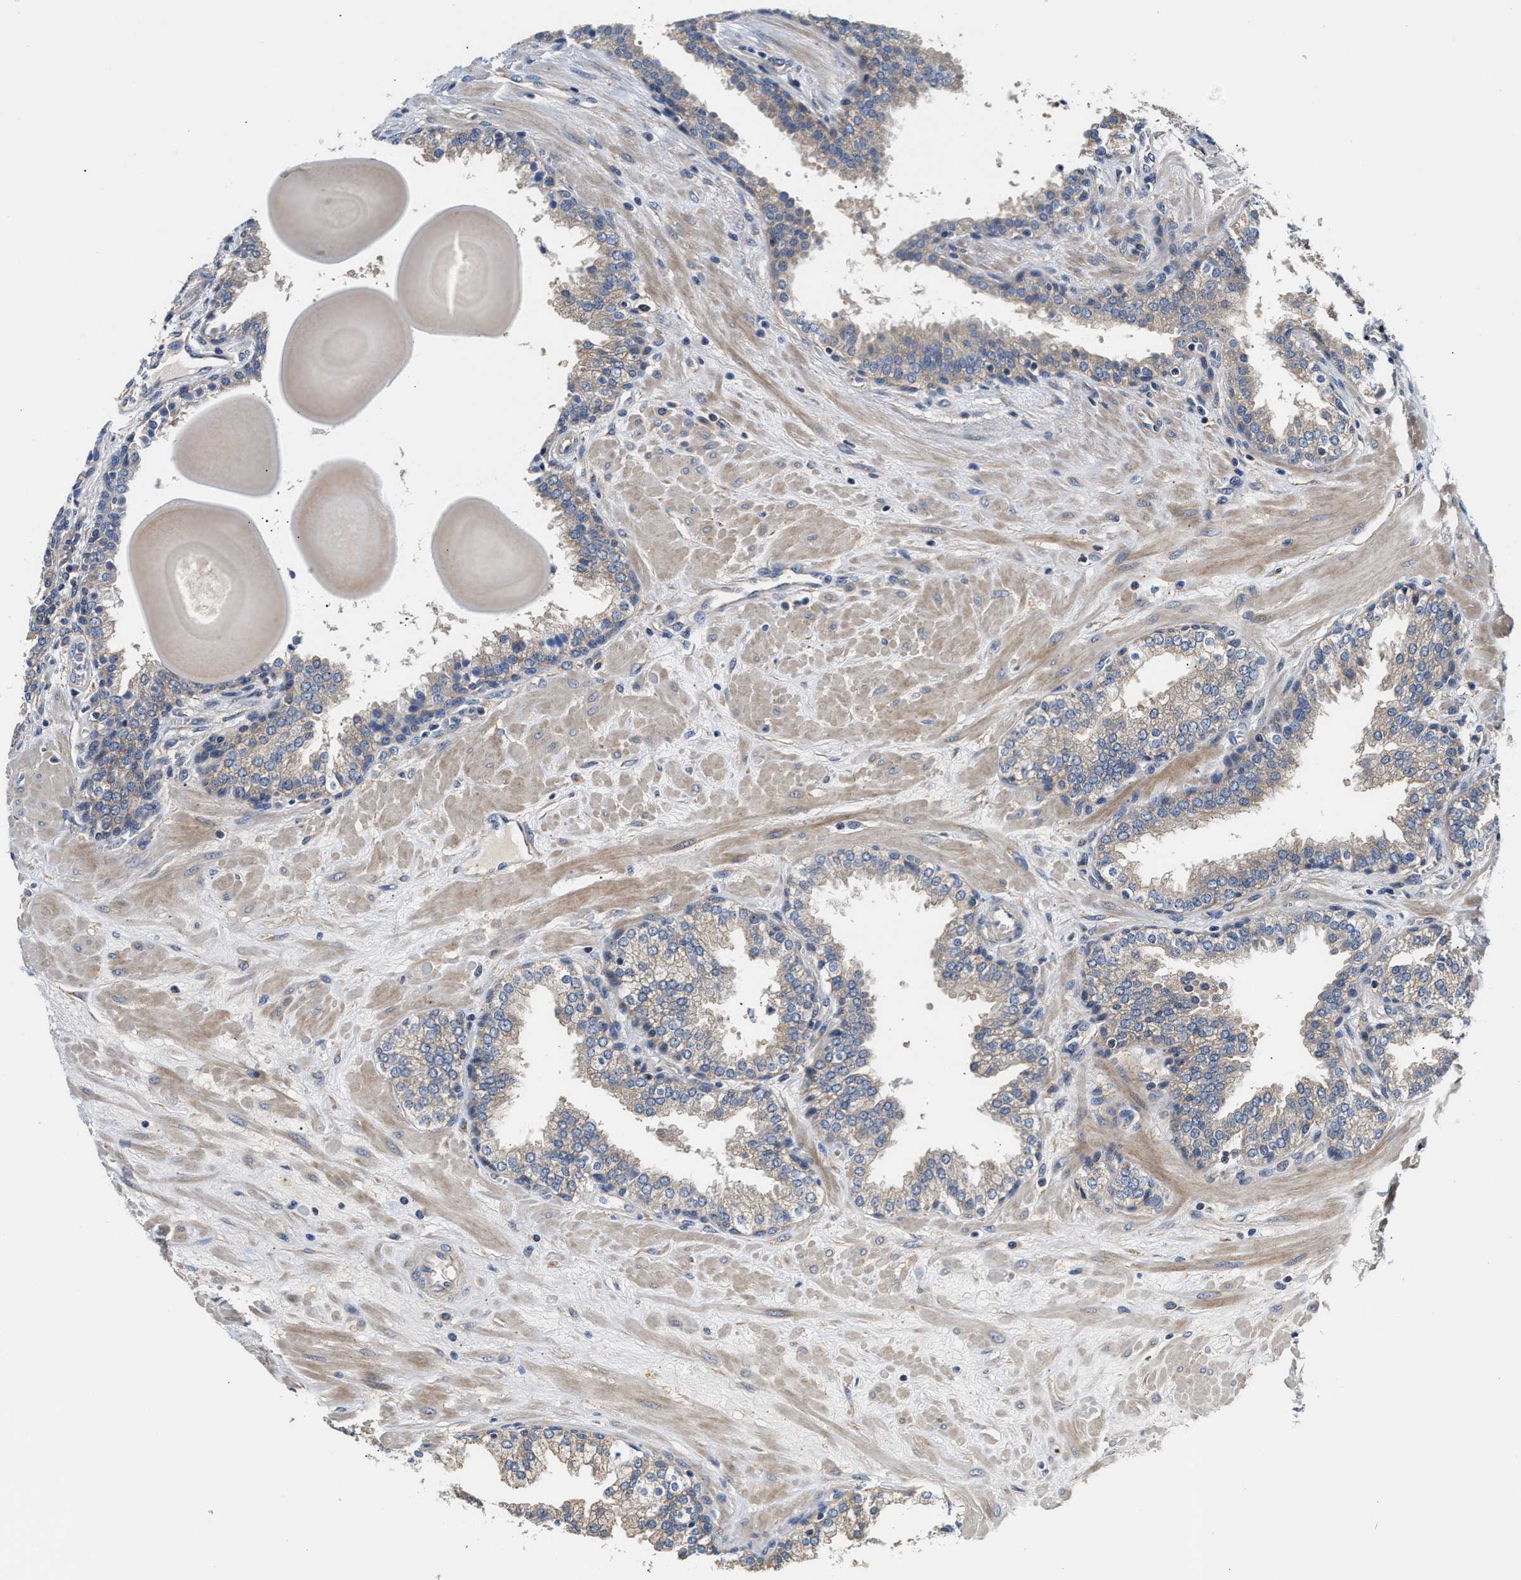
{"staining": {"intensity": "weak", "quantity": "<25%", "location": "cytoplasmic/membranous"}, "tissue": "prostate", "cell_type": "Glandular cells", "image_type": "normal", "snomed": [{"axis": "morphology", "description": "Normal tissue, NOS"}, {"axis": "topography", "description": "Prostate"}], "caption": "DAB immunohistochemical staining of benign human prostate displays no significant positivity in glandular cells. (IHC, brightfield microscopy, high magnification).", "gene": "TEX2", "patient": {"sex": "male", "age": 51}}